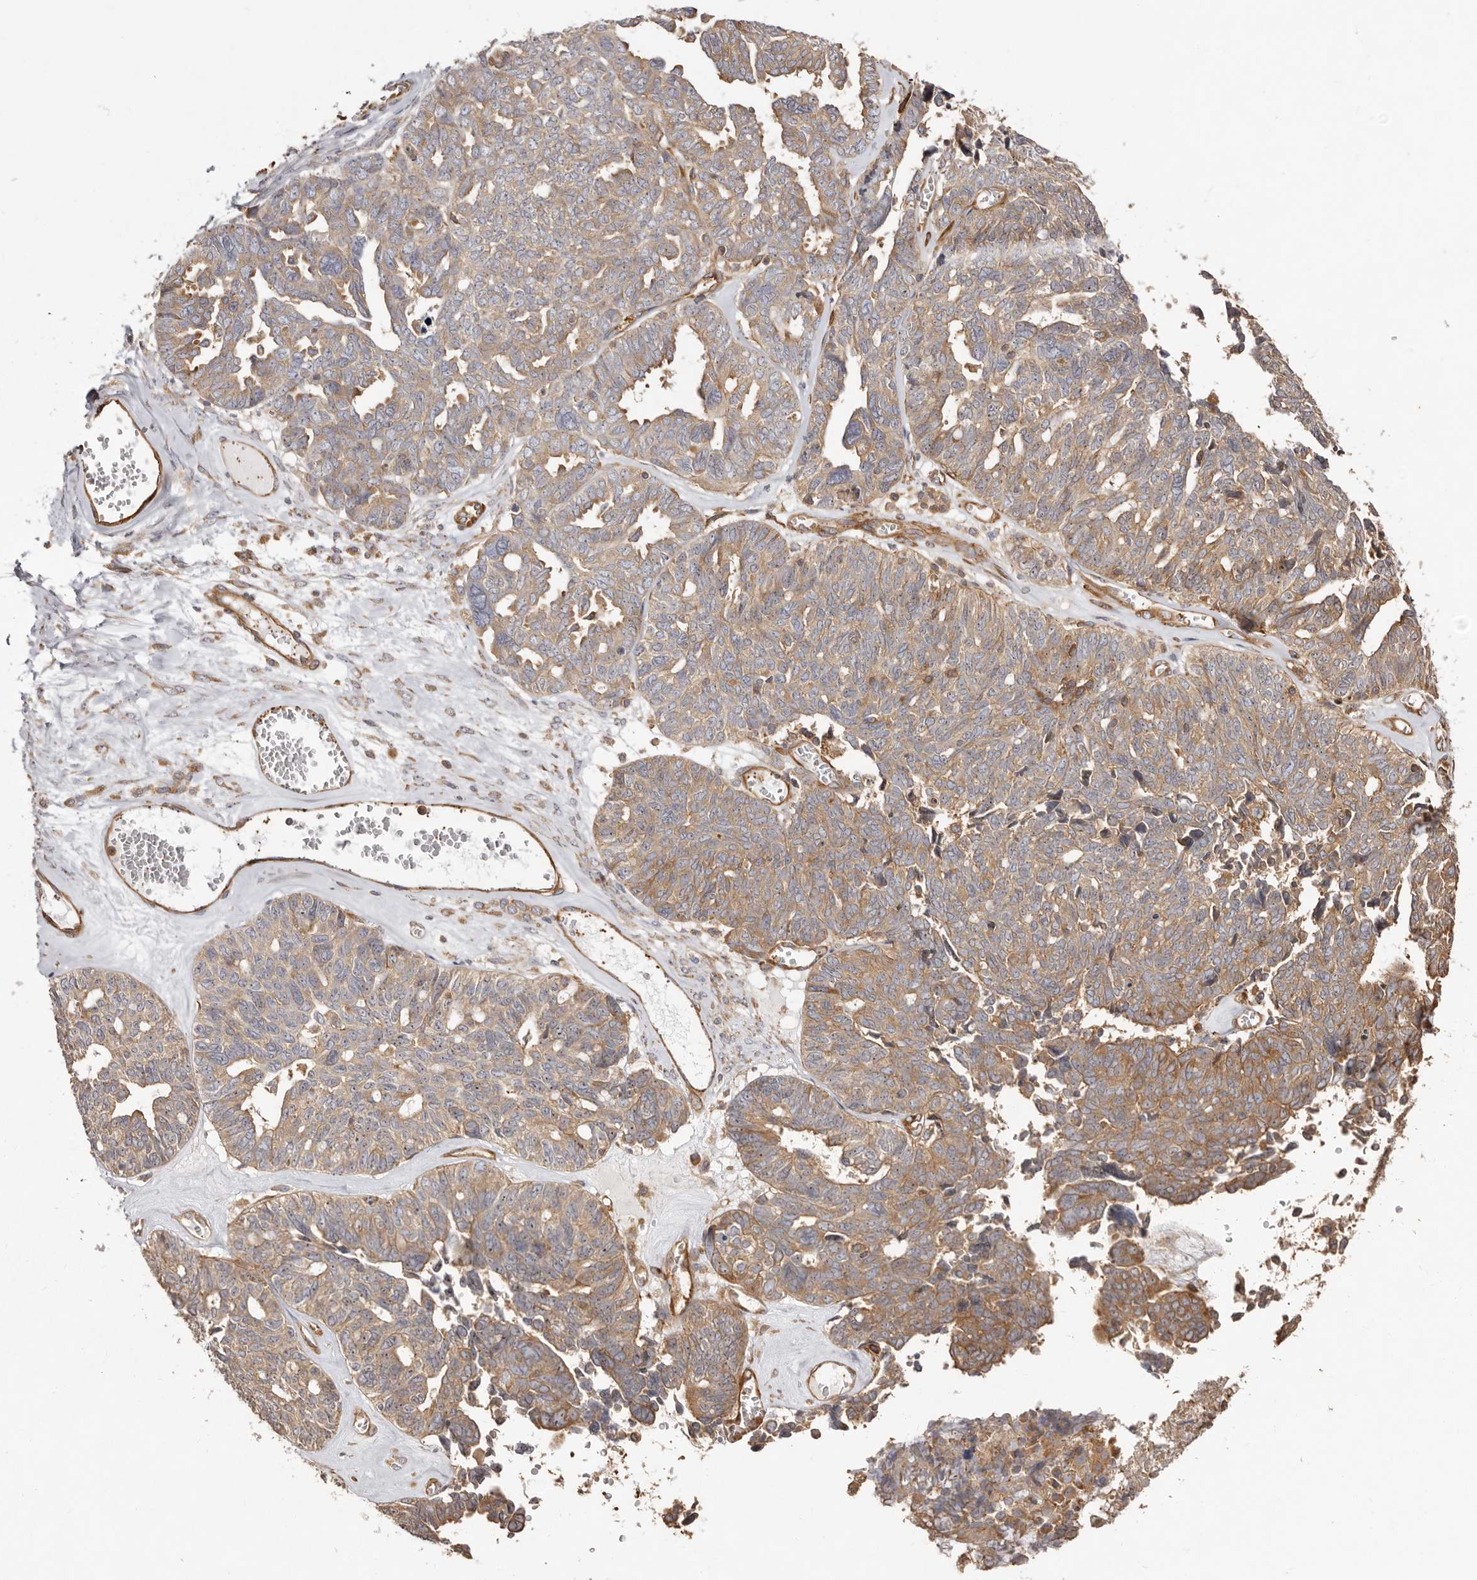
{"staining": {"intensity": "moderate", "quantity": ">75%", "location": "cytoplasmic/membranous"}, "tissue": "ovarian cancer", "cell_type": "Tumor cells", "image_type": "cancer", "snomed": [{"axis": "morphology", "description": "Cystadenocarcinoma, serous, NOS"}, {"axis": "topography", "description": "Ovary"}], "caption": "Ovarian cancer tissue shows moderate cytoplasmic/membranous staining in approximately >75% of tumor cells, visualized by immunohistochemistry. (Brightfield microscopy of DAB IHC at high magnification).", "gene": "RPS6", "patient": {"sex": "female", "age": 79}}